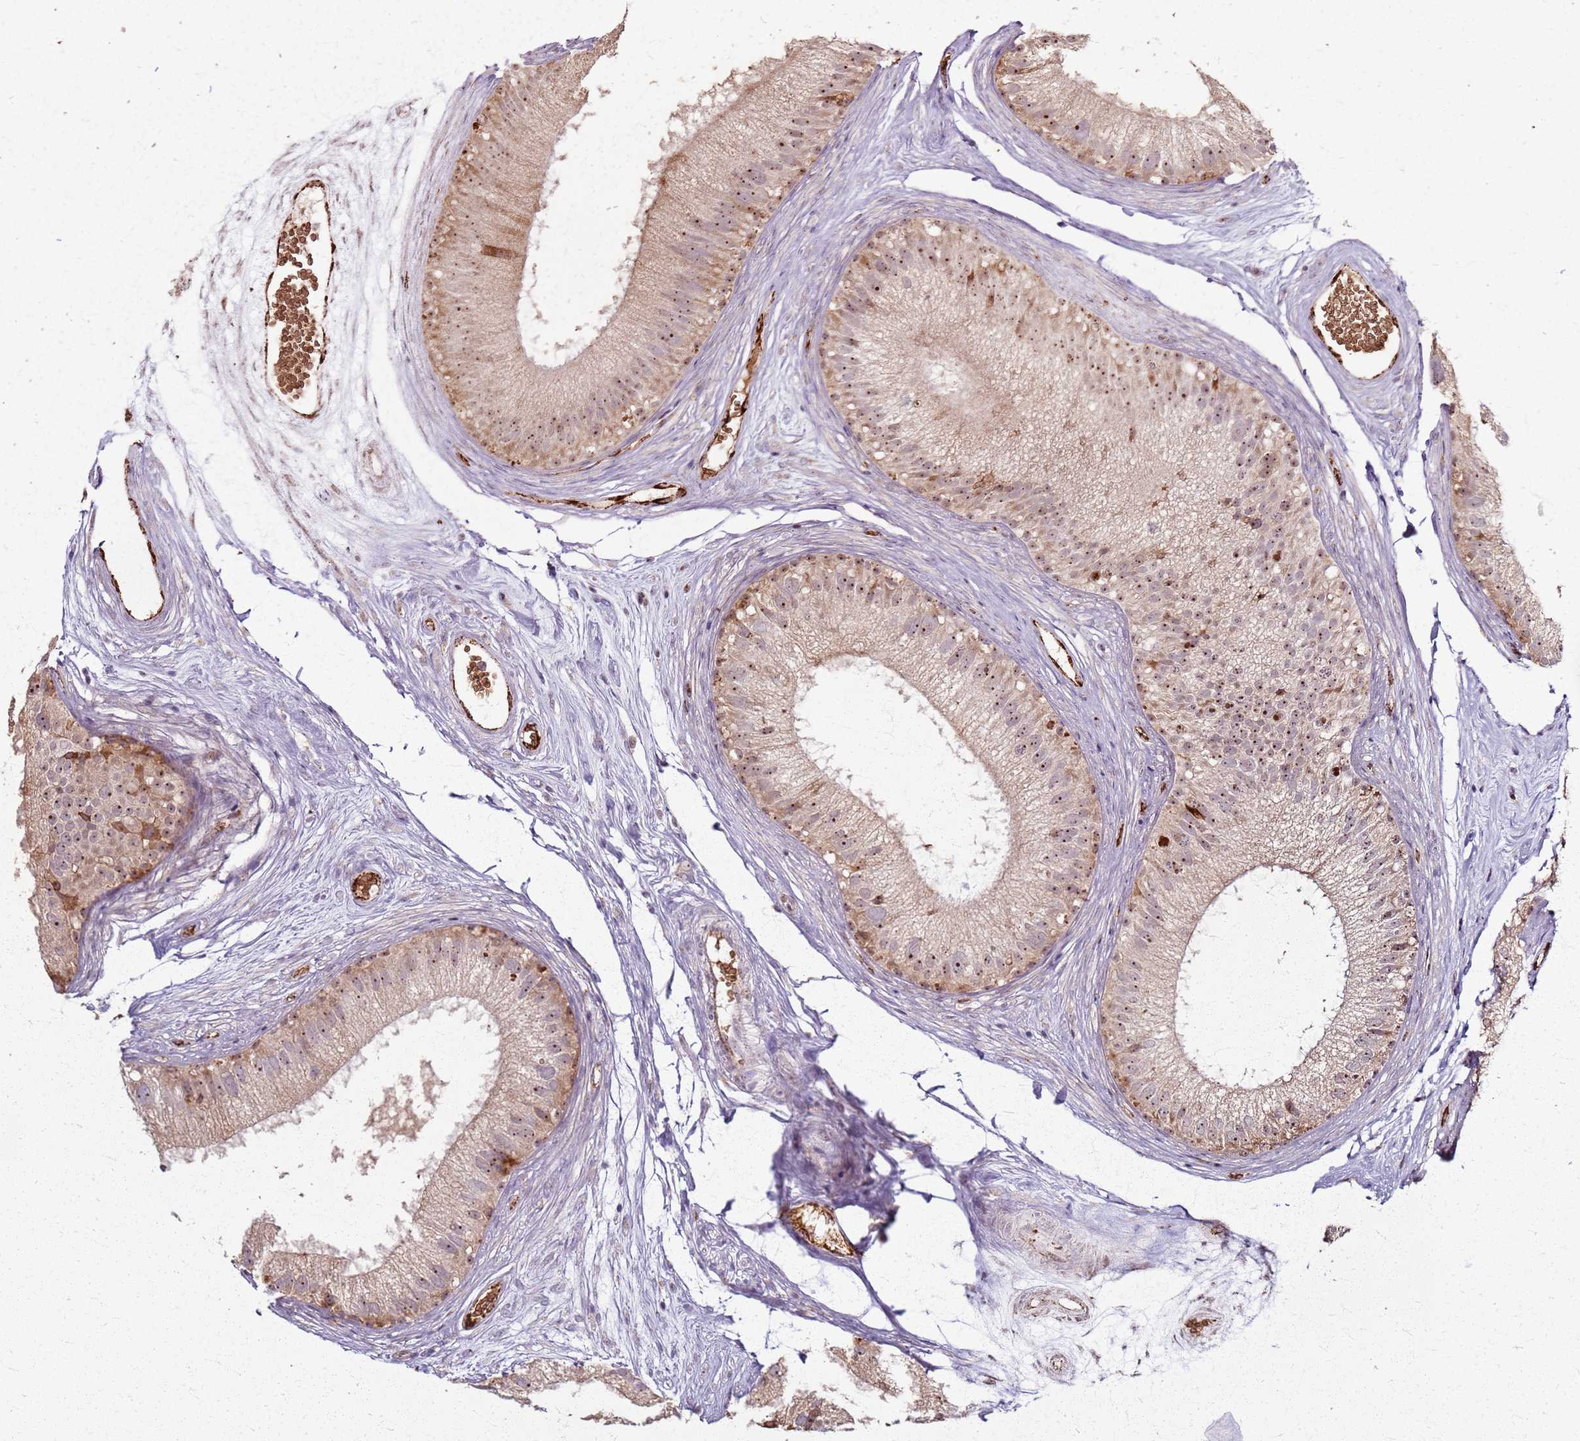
{"staining": {"intensity": "moderate", "quantity": ">75%", "location": "cytoplasmic/membranous,nuclear"}, "tissue": "epididymis", "cell_type": "Glandular cells", "image_type": "normal", "snomed": [{"axis": "morphology", "description": "Normal tissue, NOS"}, {"axis": "topography", "description": "Epididymis"}], "caption": "Brown immunohistochemical staining in benign epididymis shows moderate cytoplasmic/membranous,nuclear positivity in about >75% of glandular cells.", "gene": "KRI1", "patient": {"sex": "male", "age": 77}}